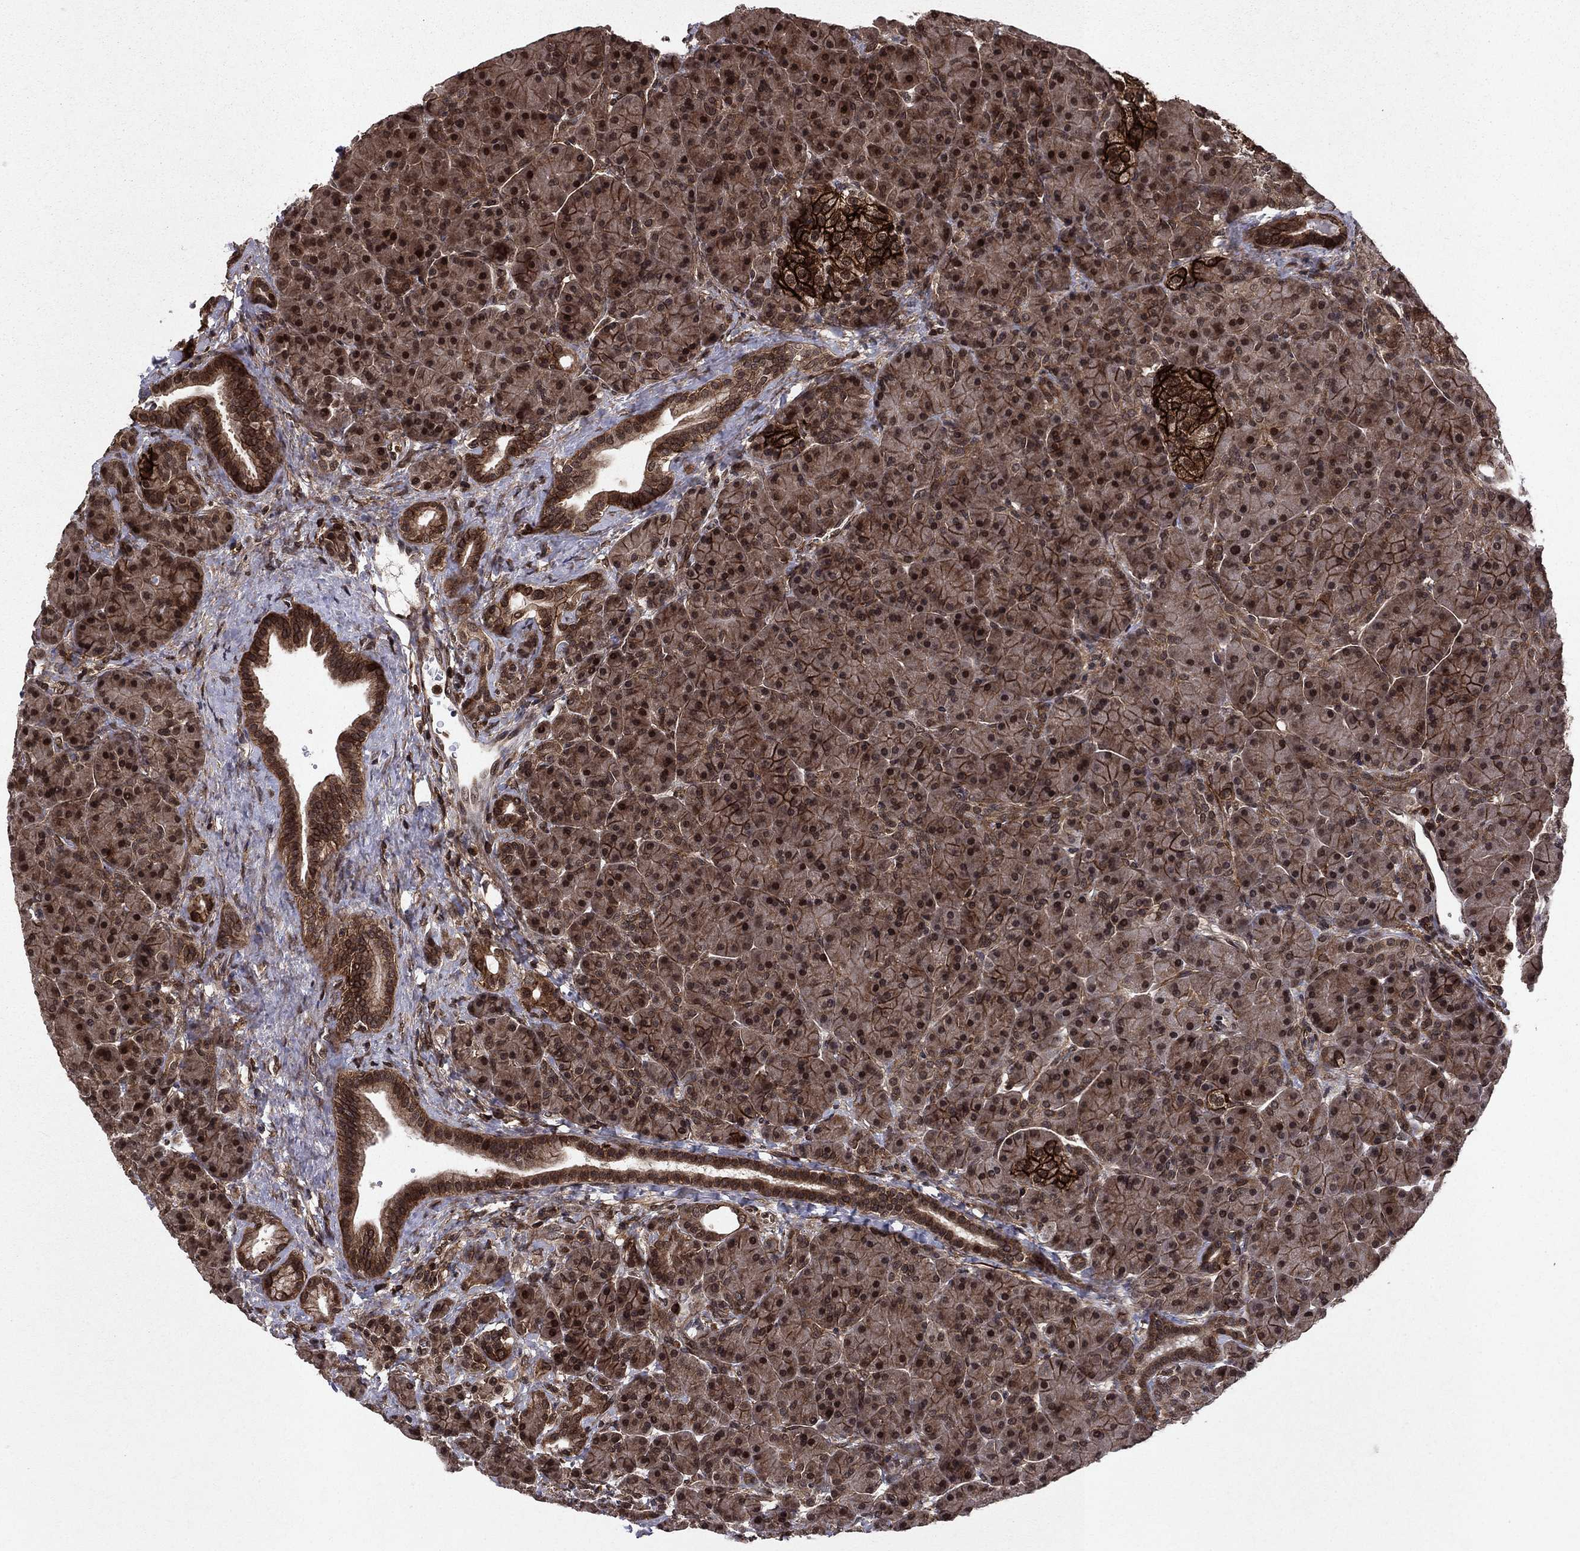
{"staining": {"intensity": "strong", "quantity": ">75%", "location": "cytoplasmic/membranous,nuclear"}, "tissue": "pancreas", "cell_type": "Exocrine glandular cells", "image_type": "normal", "snomed": [{"axis": "morphology", "description": "Normal tissue, NOS"}, {"axis": "topography", "description": "Pancreas"}], "caption": "The photomicrograph demonstrates immunohistochemical staining of normal pancreas. There is strong cytoplasmic/membranous,nuclear expression is present in approximately >75% of exocrine glandular cells. The staining is performed using DAB brown chromogen to label protein expression. The nuclei are counter-stained blue using hematoxylin.", "gene": "SSX2IP", "patient": {"sex": "female", "age": 63}}